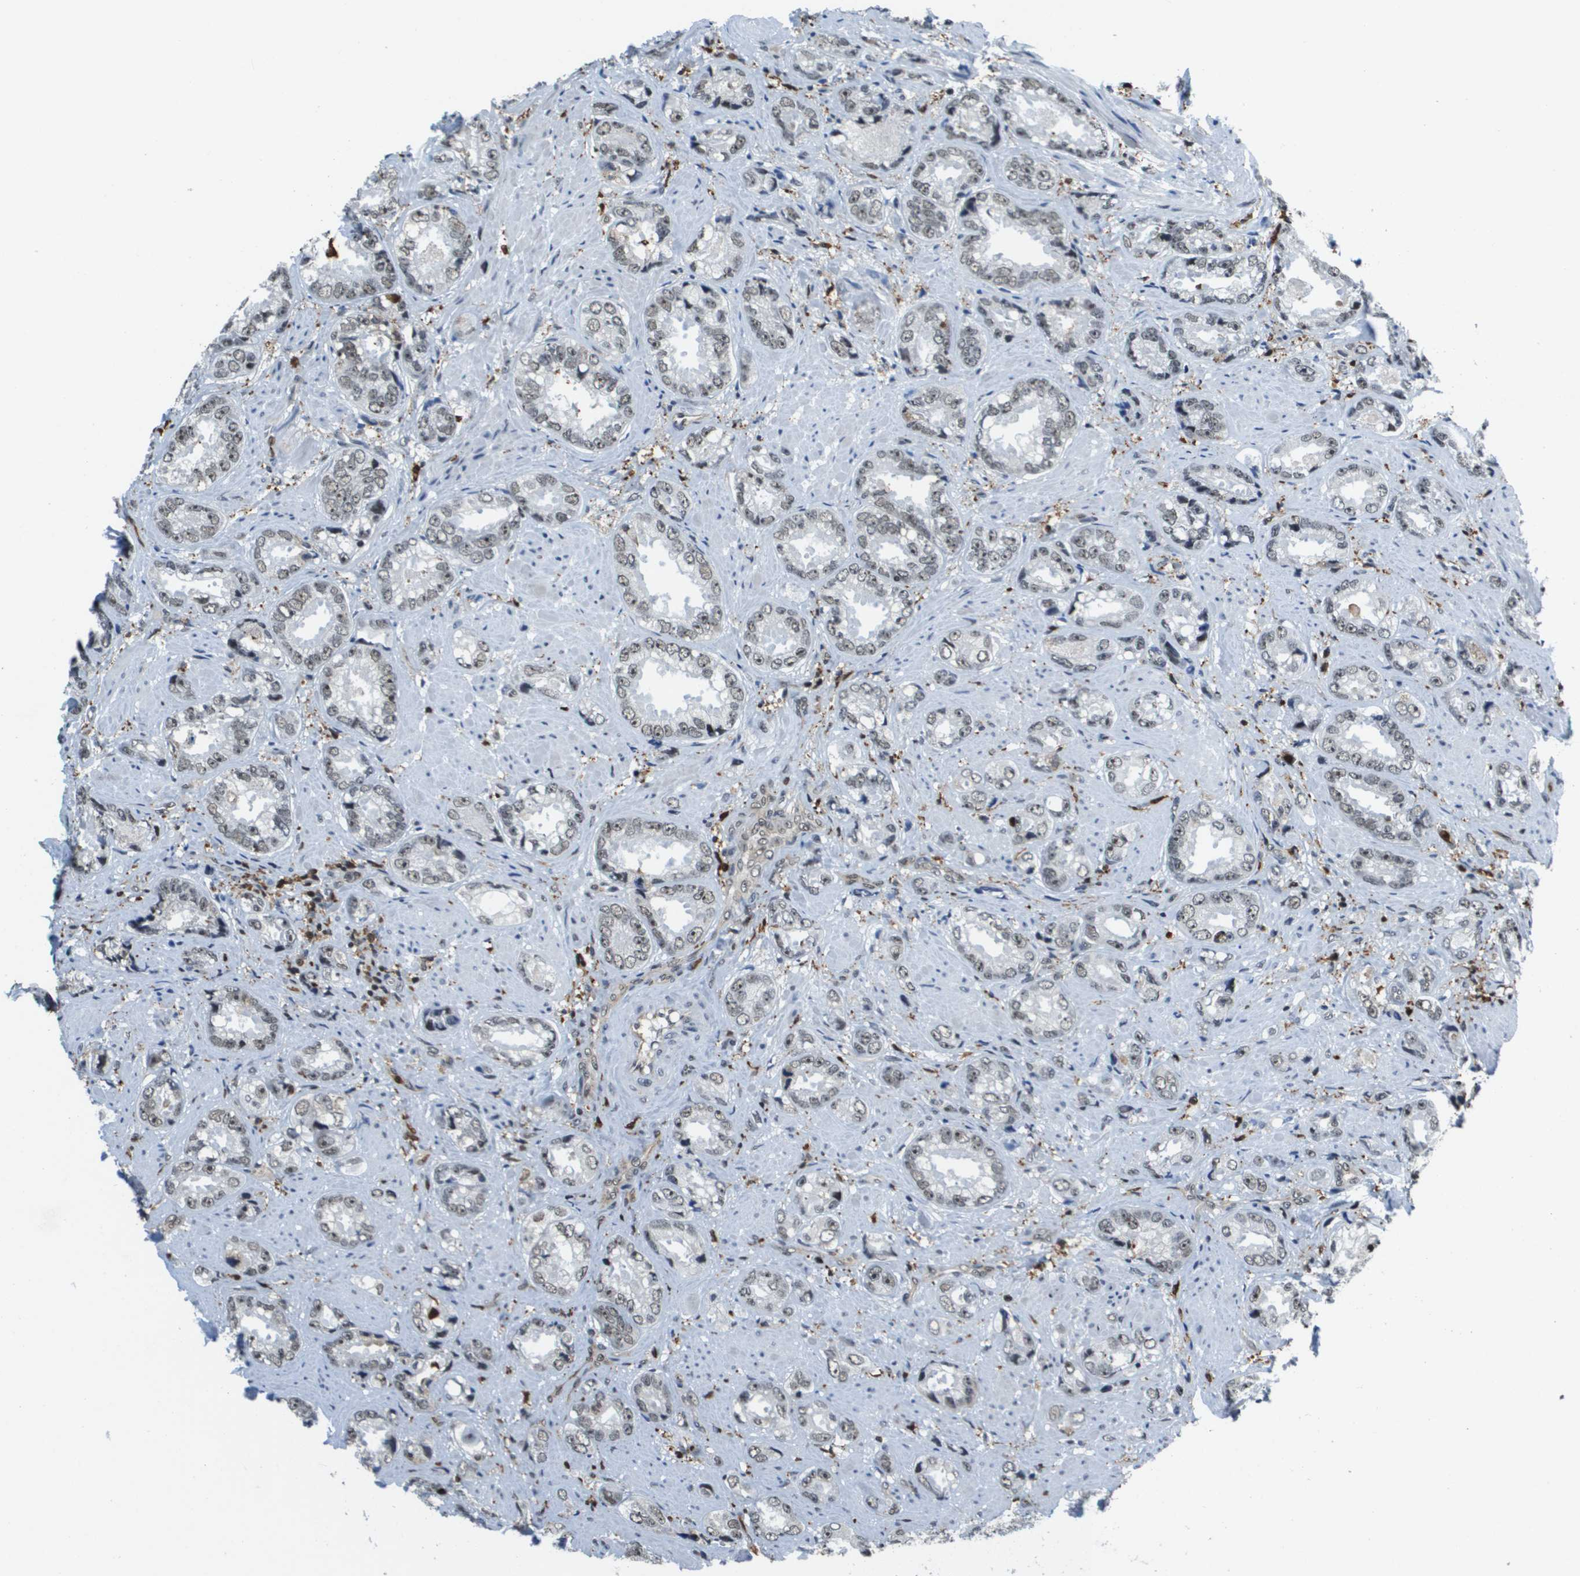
{"staining": {"intensity": "weak", "quantity": ">75%", "location": "nuclear"}, "tissue": "prostate cancer", "cell_type": "Tumor cells", "image_type": "cancer", "snomed": [{"axis": "morphology", "description": "Adenocarcinoma, High grade"}, {"axis": "topography", "description": "Prostate"}], "caption": "DAB immunohistochemical staining of human prostate cancer exhibits weak nuclear protein expression in approximately >75% of tumor cells.", "gene": "EP400", "patient": {"sex": "male", "age": 61}}